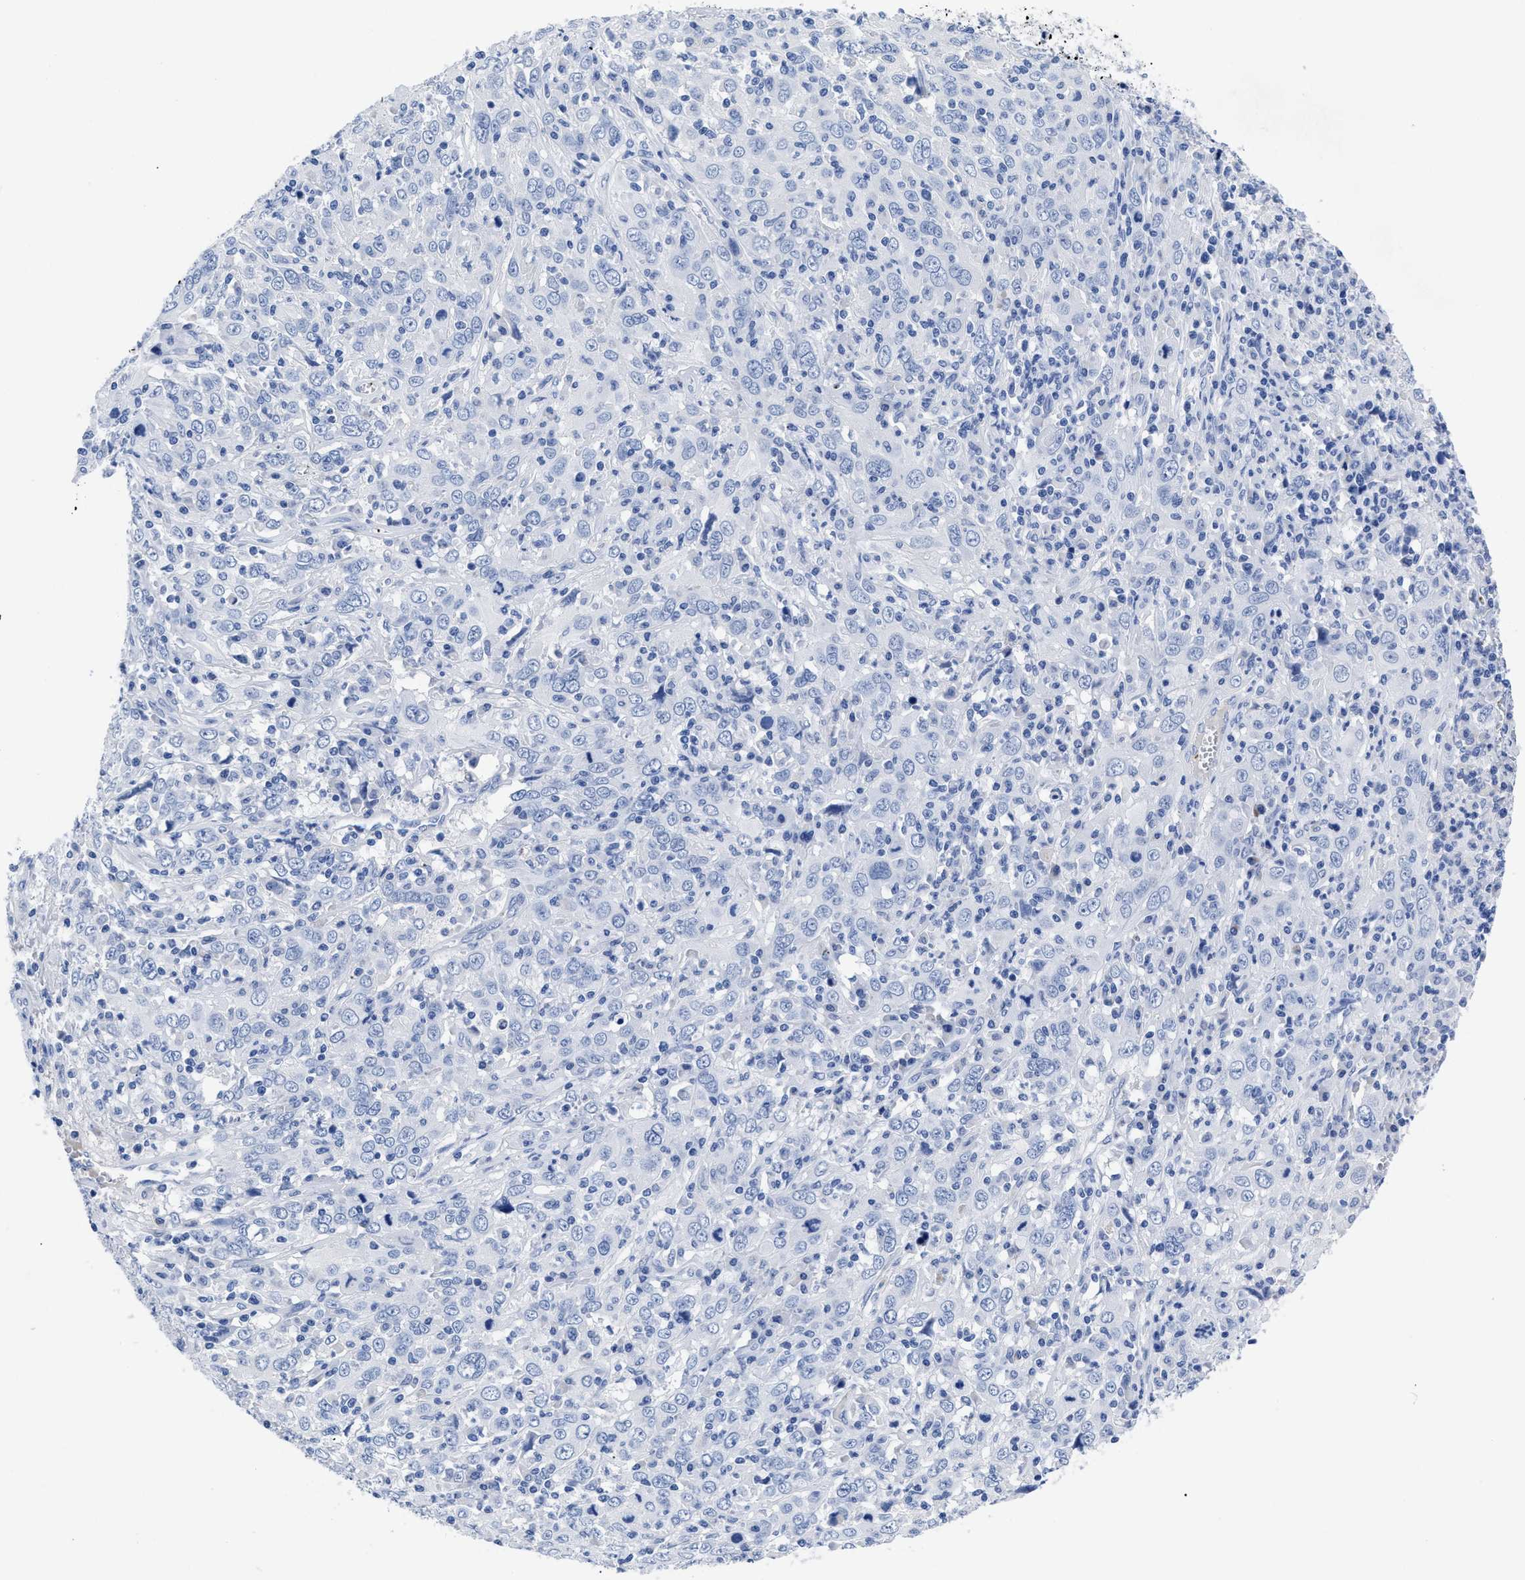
{"staining": {"intensity": "negative", "quantity": "none", "location": "none"}, "tissue": "cervical cancer", "cell_type": "Tumor cells", "image_type": "cancer", "snomed": [{"axis": "morphology", "description": "Squamous cell carcinoma, NOS"}, {"axis": "topography", "description": "Cervix"}], "caption": "Squamous cell carcinoma (cervical) was stained to show a protein in brown. There is no significant expression in tumor cells.", "gene": "TREML1", "patient": {"sex": "female", "age": 46}}